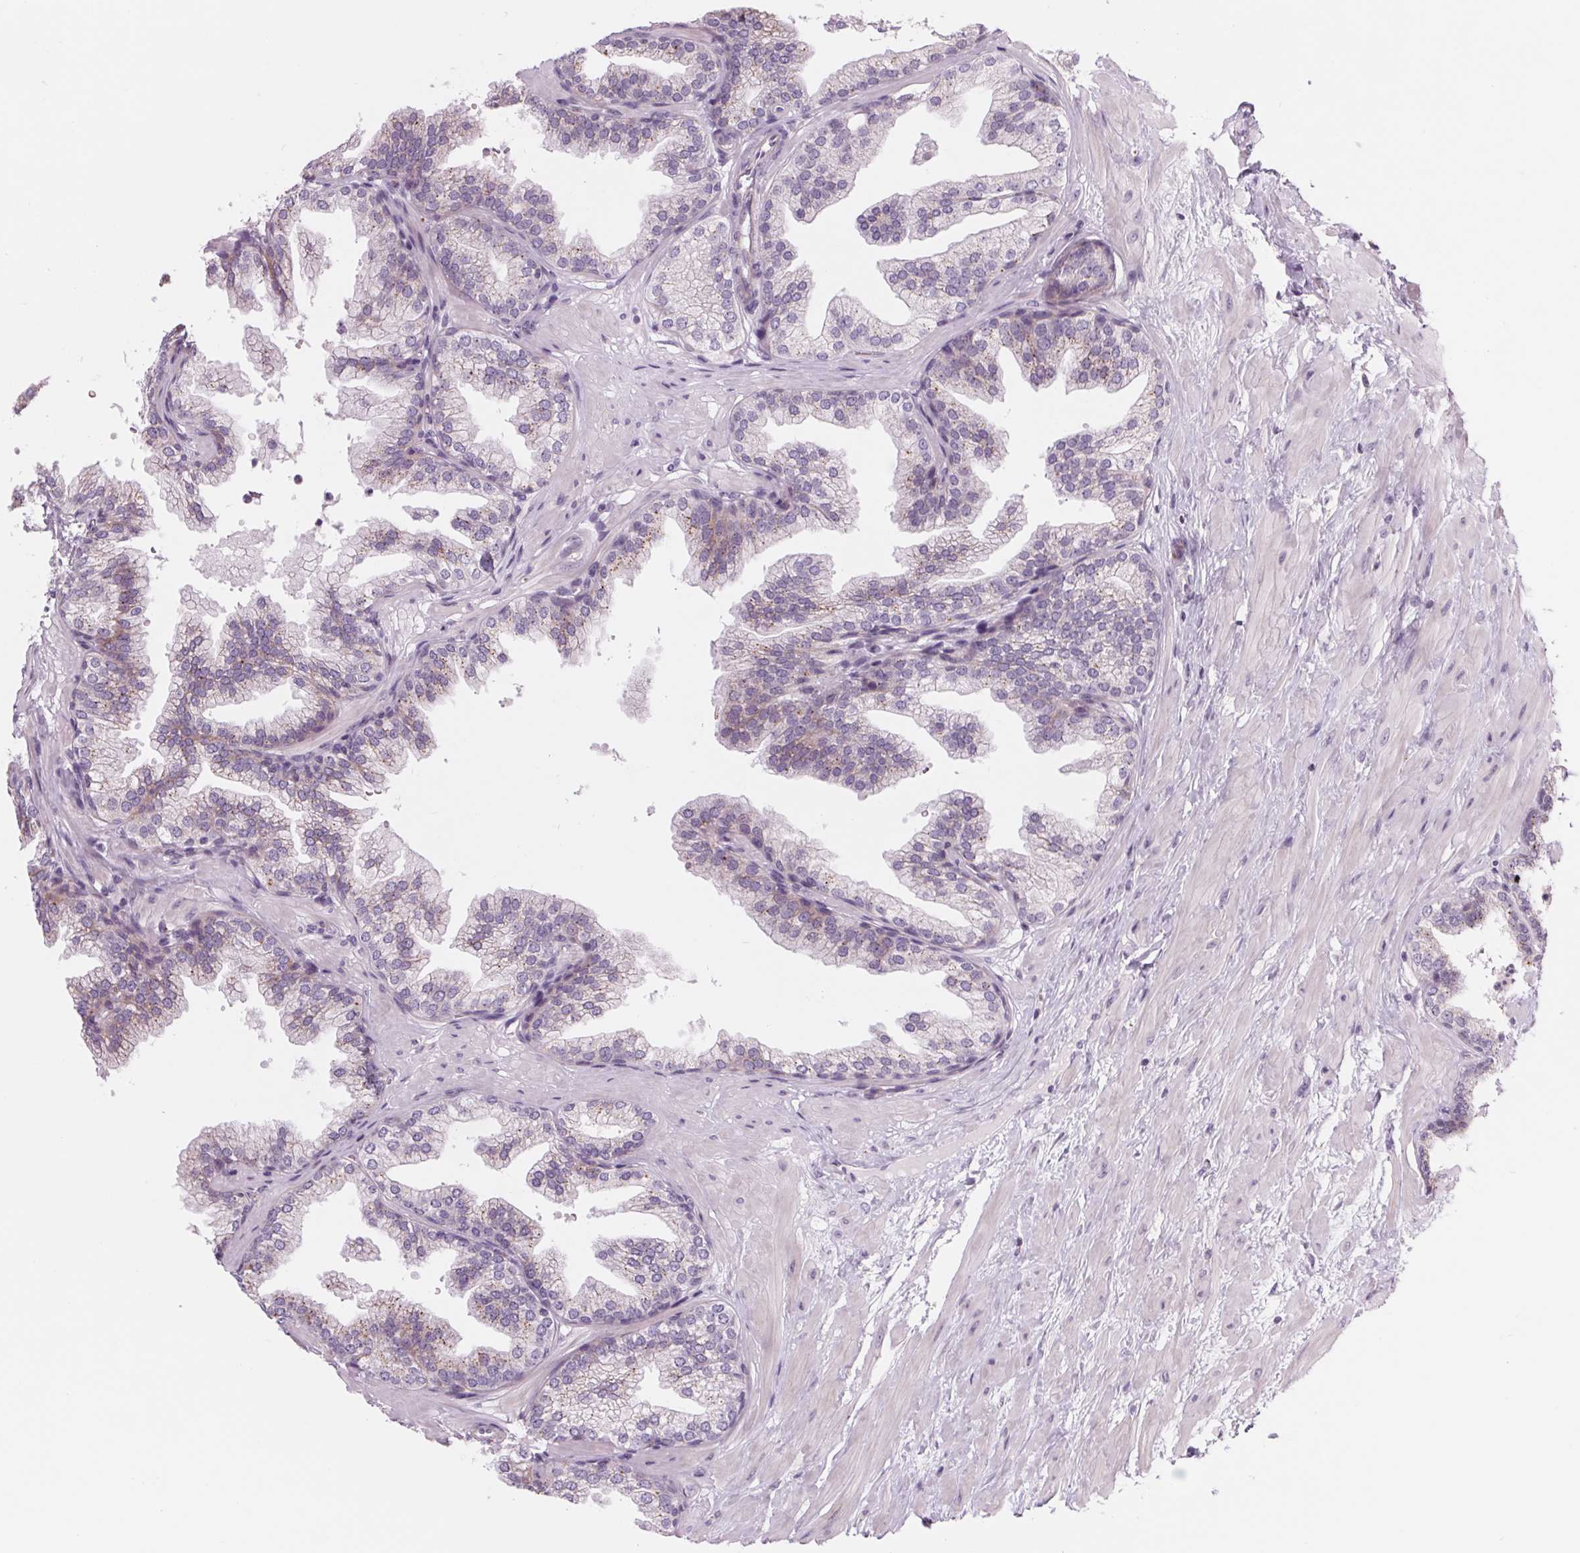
{"staining": {"intensity": "negative", "quantity": "none", "location": "none"}, "tissue": "prostate", "cell_type": "Glandular cells", "image_type": "normal", "snomed": [{"axis": "morphology", "description": "Normal tissue, NOS"}, {"axis": "topography", "description": "Prostate"}], "caption": "Immunohistochemical staining of unremarkable human prostate reveals no significant staining in glandular cells. (Brightfield microscopy of DAB (3,3'-diaminobenzidine) immunohistochemistry at high magnification).", "gene": "SAMD5", "patient": {"sex": "male", "age": 37}}